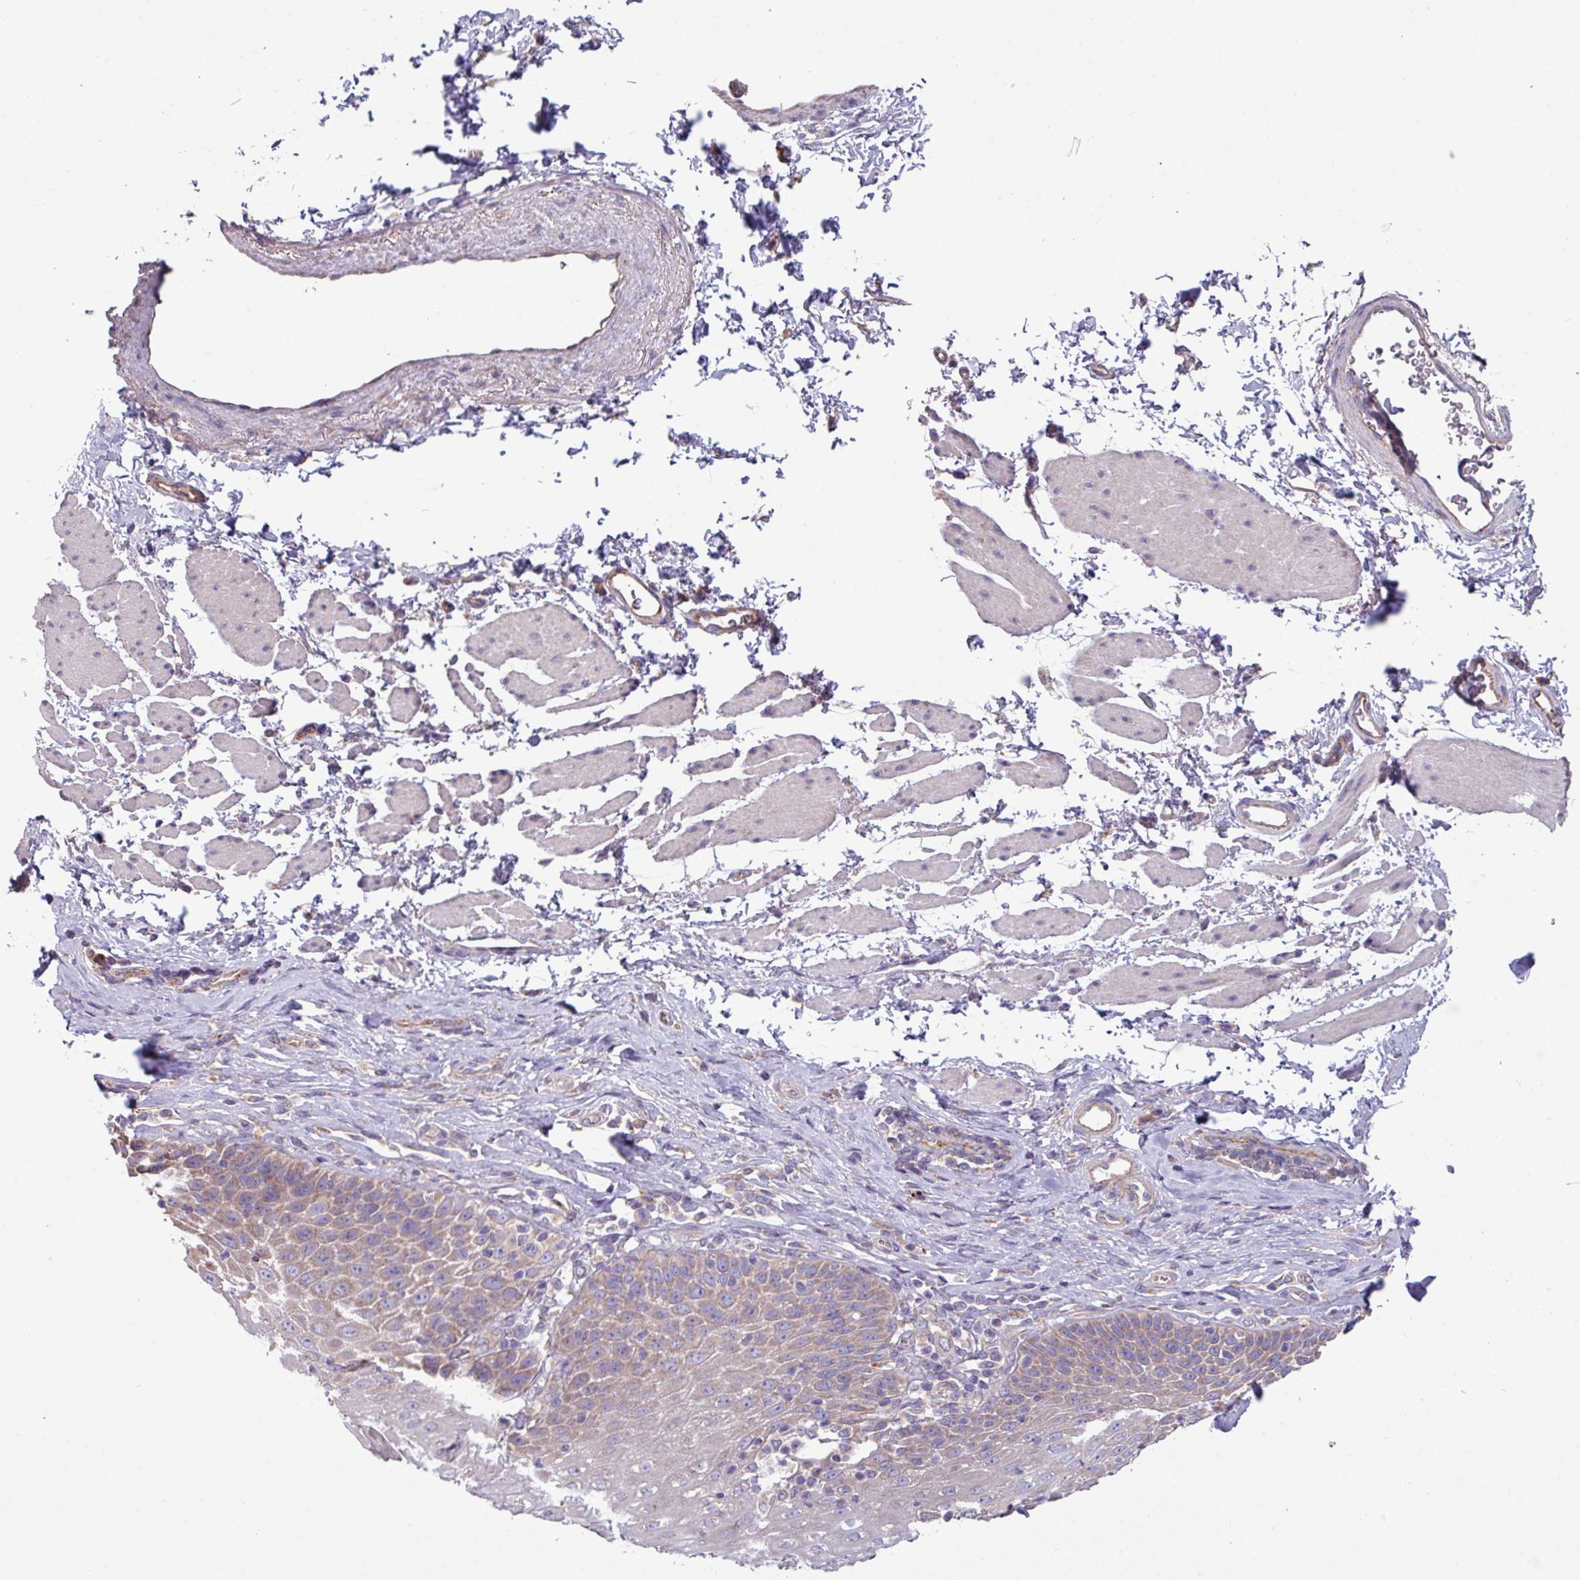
{"staining": {"intensity": "weak", "quantity": "25%-75%", "location": "cytoplasmic/membranous"}, "tissue": "esophagus", "cell_type": "Squamous epithelial cells", "image_type": "normal", "snomed": [{"axis": "morphology", "description": "Normal tissue, NOS"}, {"axis": "topography", "description": "Esophagus"}], "caption": "This micrograph exhibits benign esophagus stained with immunohistochemistry to label a protein in brown. The cytoplasmic/membranous of squamous epithelial cells show weak positivity for the protein. Nuclei are counter-stained blue.", "gene": "PPM1J", "patient": {"sex": "female", "age": 61}}